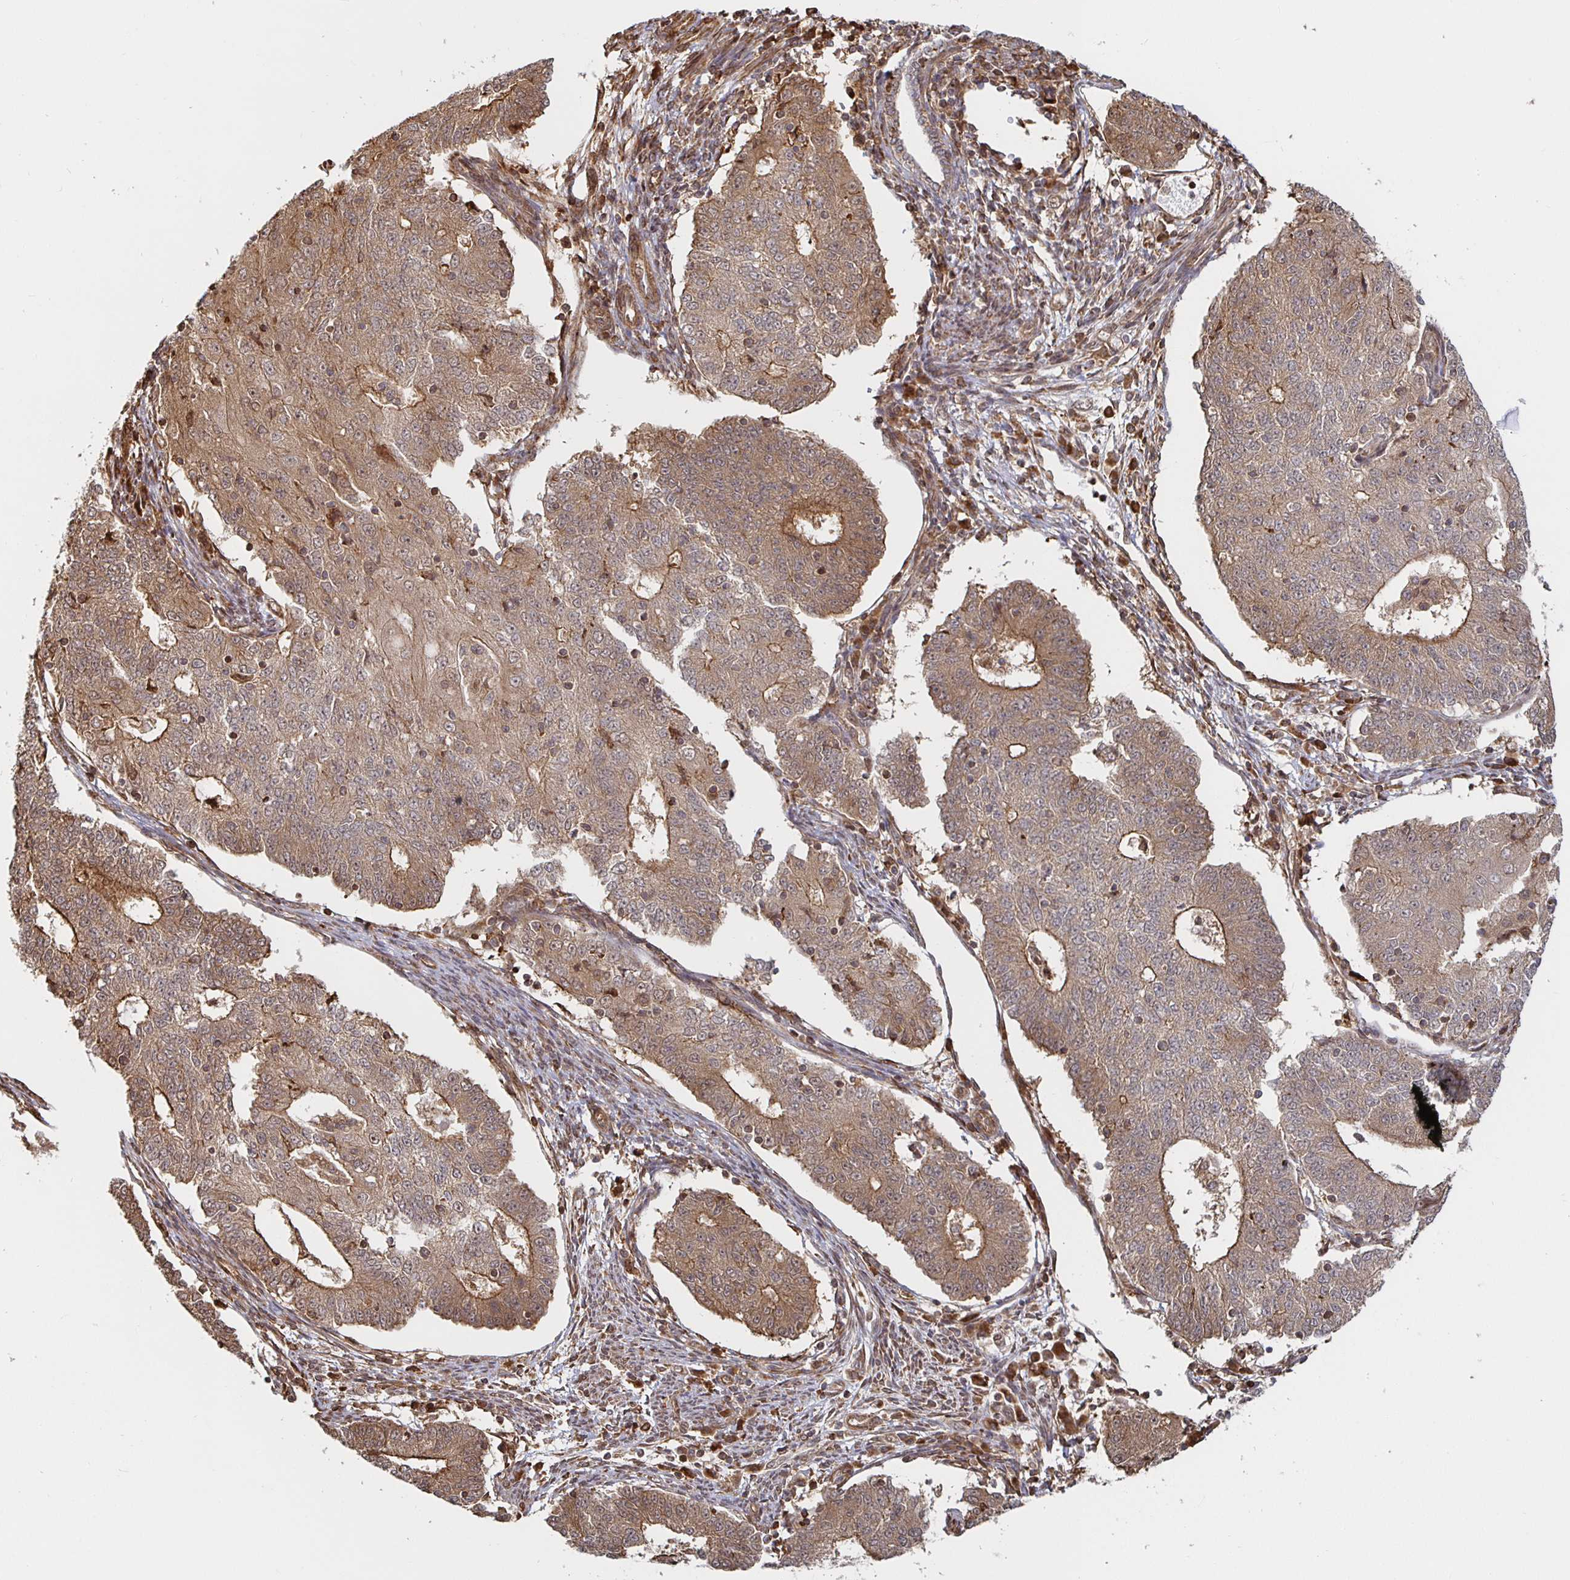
{"staining": {"intensity": "moderate", "quantity": ">75%", "location": "cytoplasmic/membranous"}, "tissue": "endometrial cancer", "cell_type": "Tumor cells", "image_type": "cancer", "snomed": [{"axis": "morphology", "description": "Adenocarcinoma, NOS"}, {"axis": "topography", "description": "Endometrium"}], "caption": "Moderate cytoplasmic/membranous positivity is present in approximately >75% of tumor cells in endometrial adenocarcinoma.", "gene": "STRAP", "patient": {"sex": "female", "age": 56}}